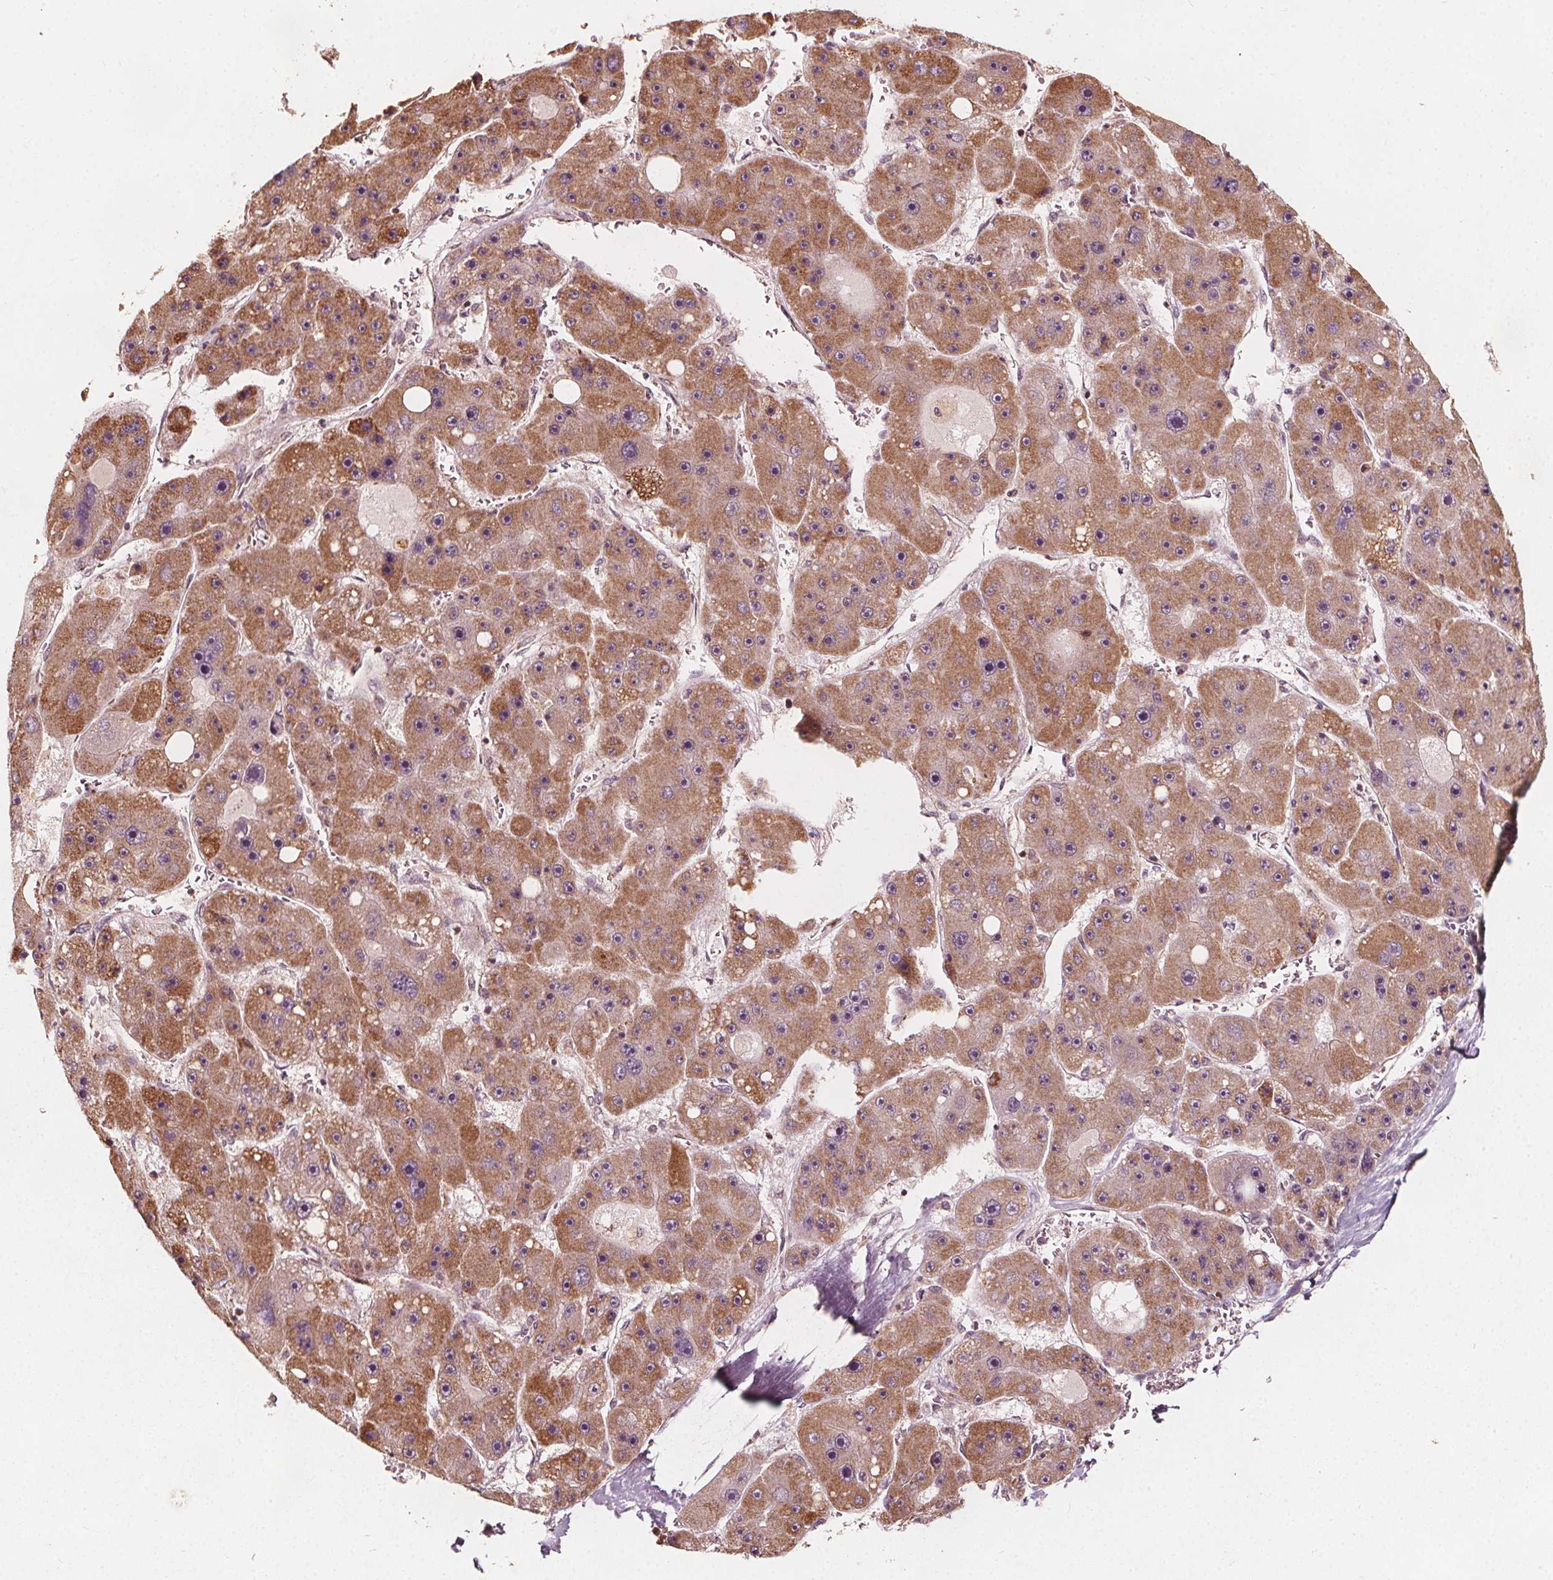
{"staining": {"intensity": "moderate", "quantity": ">75%", "location": "cytoplasmic/membranous"}, "tissue": "liver cancer", "cell_type": "Tumor cells", "image_type": "cancer", "snomed": [{"axis": "morphology", "description": "Carcinoma, Hepatocellular, NOS"}, {"axis": "topography", "description": "Liver"}], "caption": "A micrograph showing moderate cytoplasmic/membranous expression in approximately >75% of tumor cells in liver hepatocellular carcinoma, as visualized by brown immunohistochemical staining.", "gene": "AIP", "patient": {"sex": "female", "age": 61}}